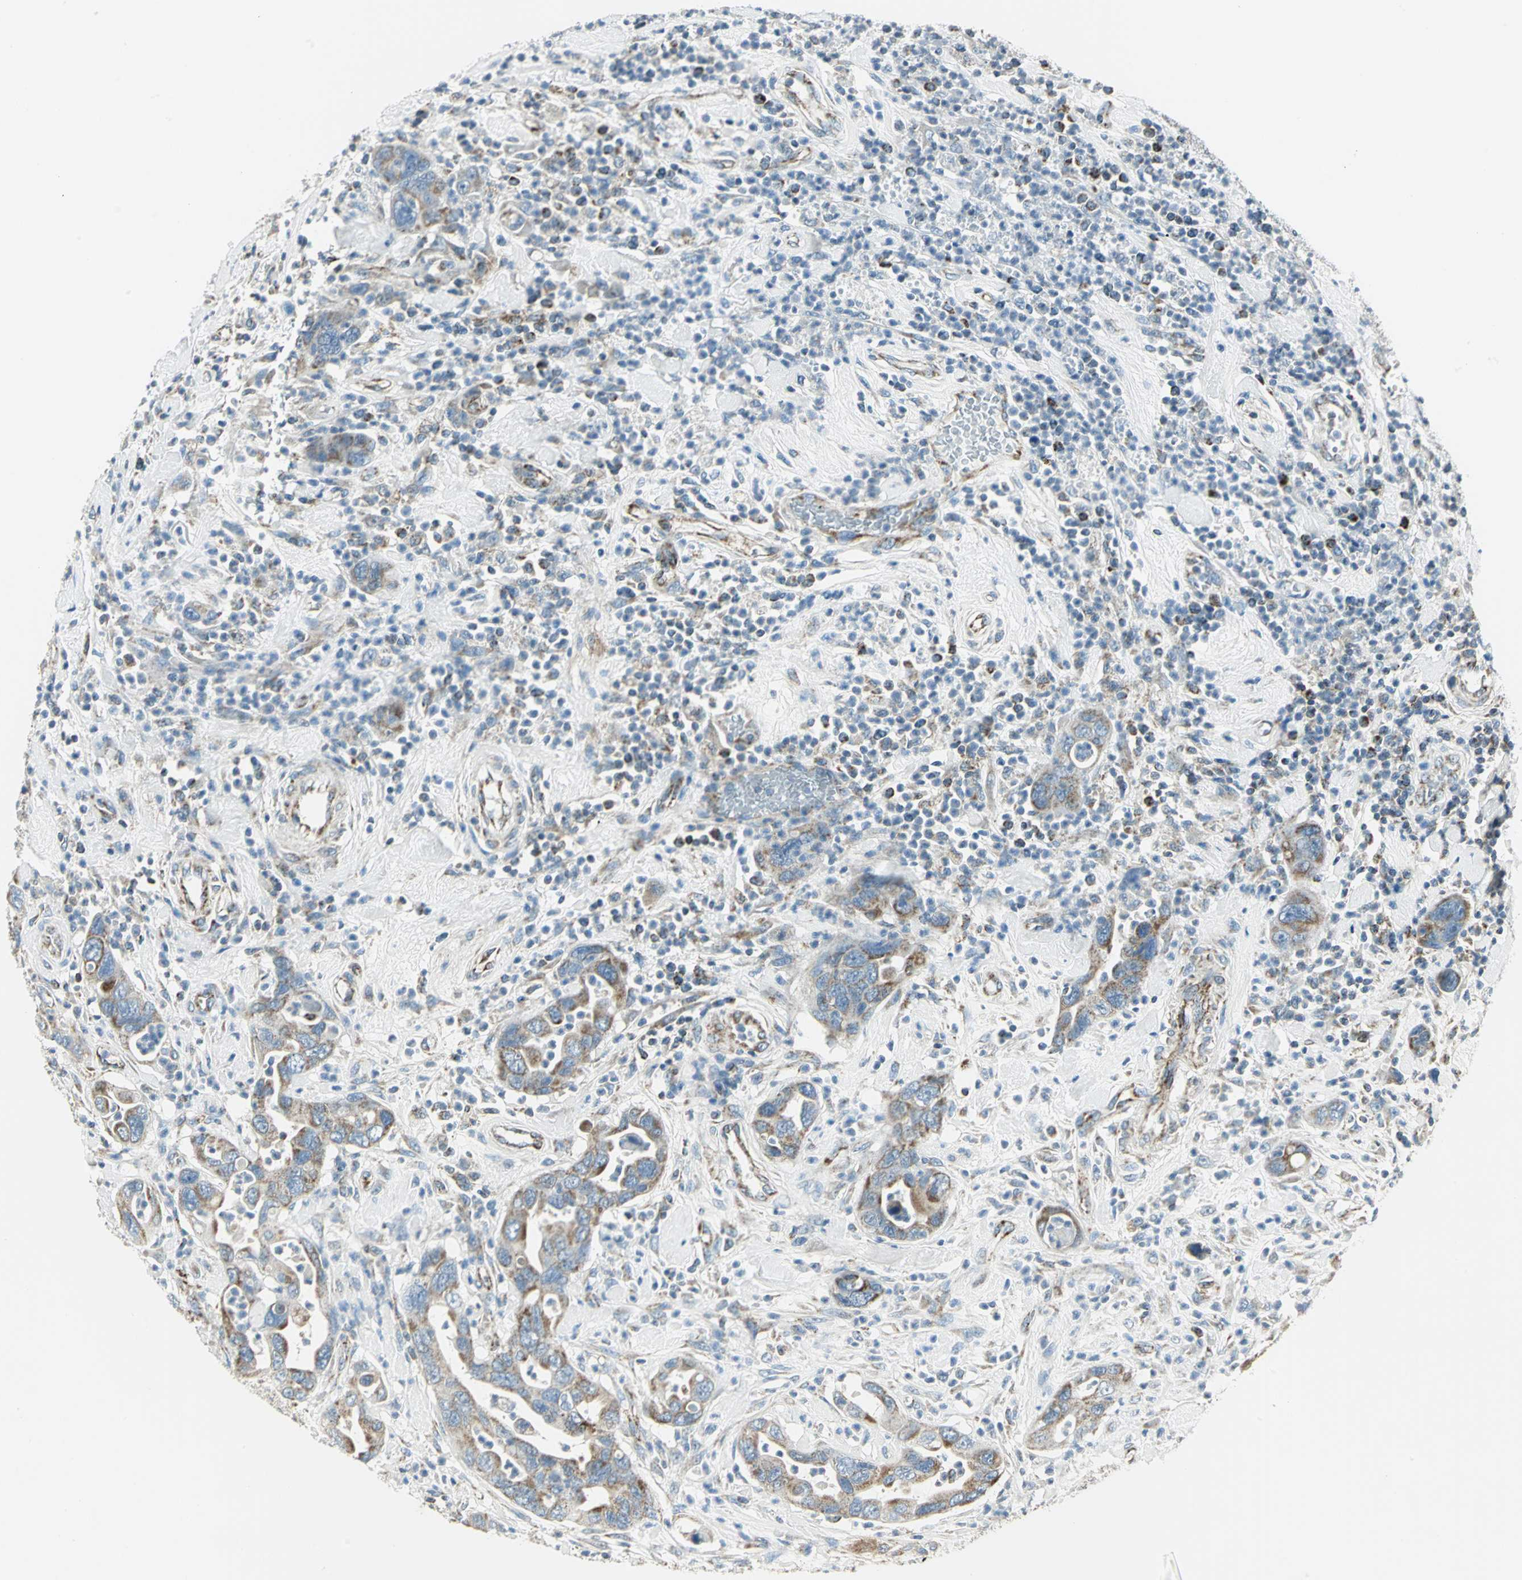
{"staining": {"intensity": "moderate", "quantity": ">75%", "location": "cytoplasmic/membranous"}, "tissue": "pancreatic cancer", "cell_type": "Tumor cells", "image_type": "cancer", "snomed": [{"axis": "morphology", "description": "Adenocarcinoma, NOS"}, {"axis": "topography", "description": "Pancreas"}], "caption": "This photomicrograph shows pancreatic cancer (adenocarcinoma) stained with immunohistochemistry (IHC) to label a protein in brown. The cytoplasmic/membranous of tumor cells show moderate positivity for the protein. Nuclei are counter-stained blue.", "gene": "ACADM", "patient": {"sex": "female", "age": 71}}